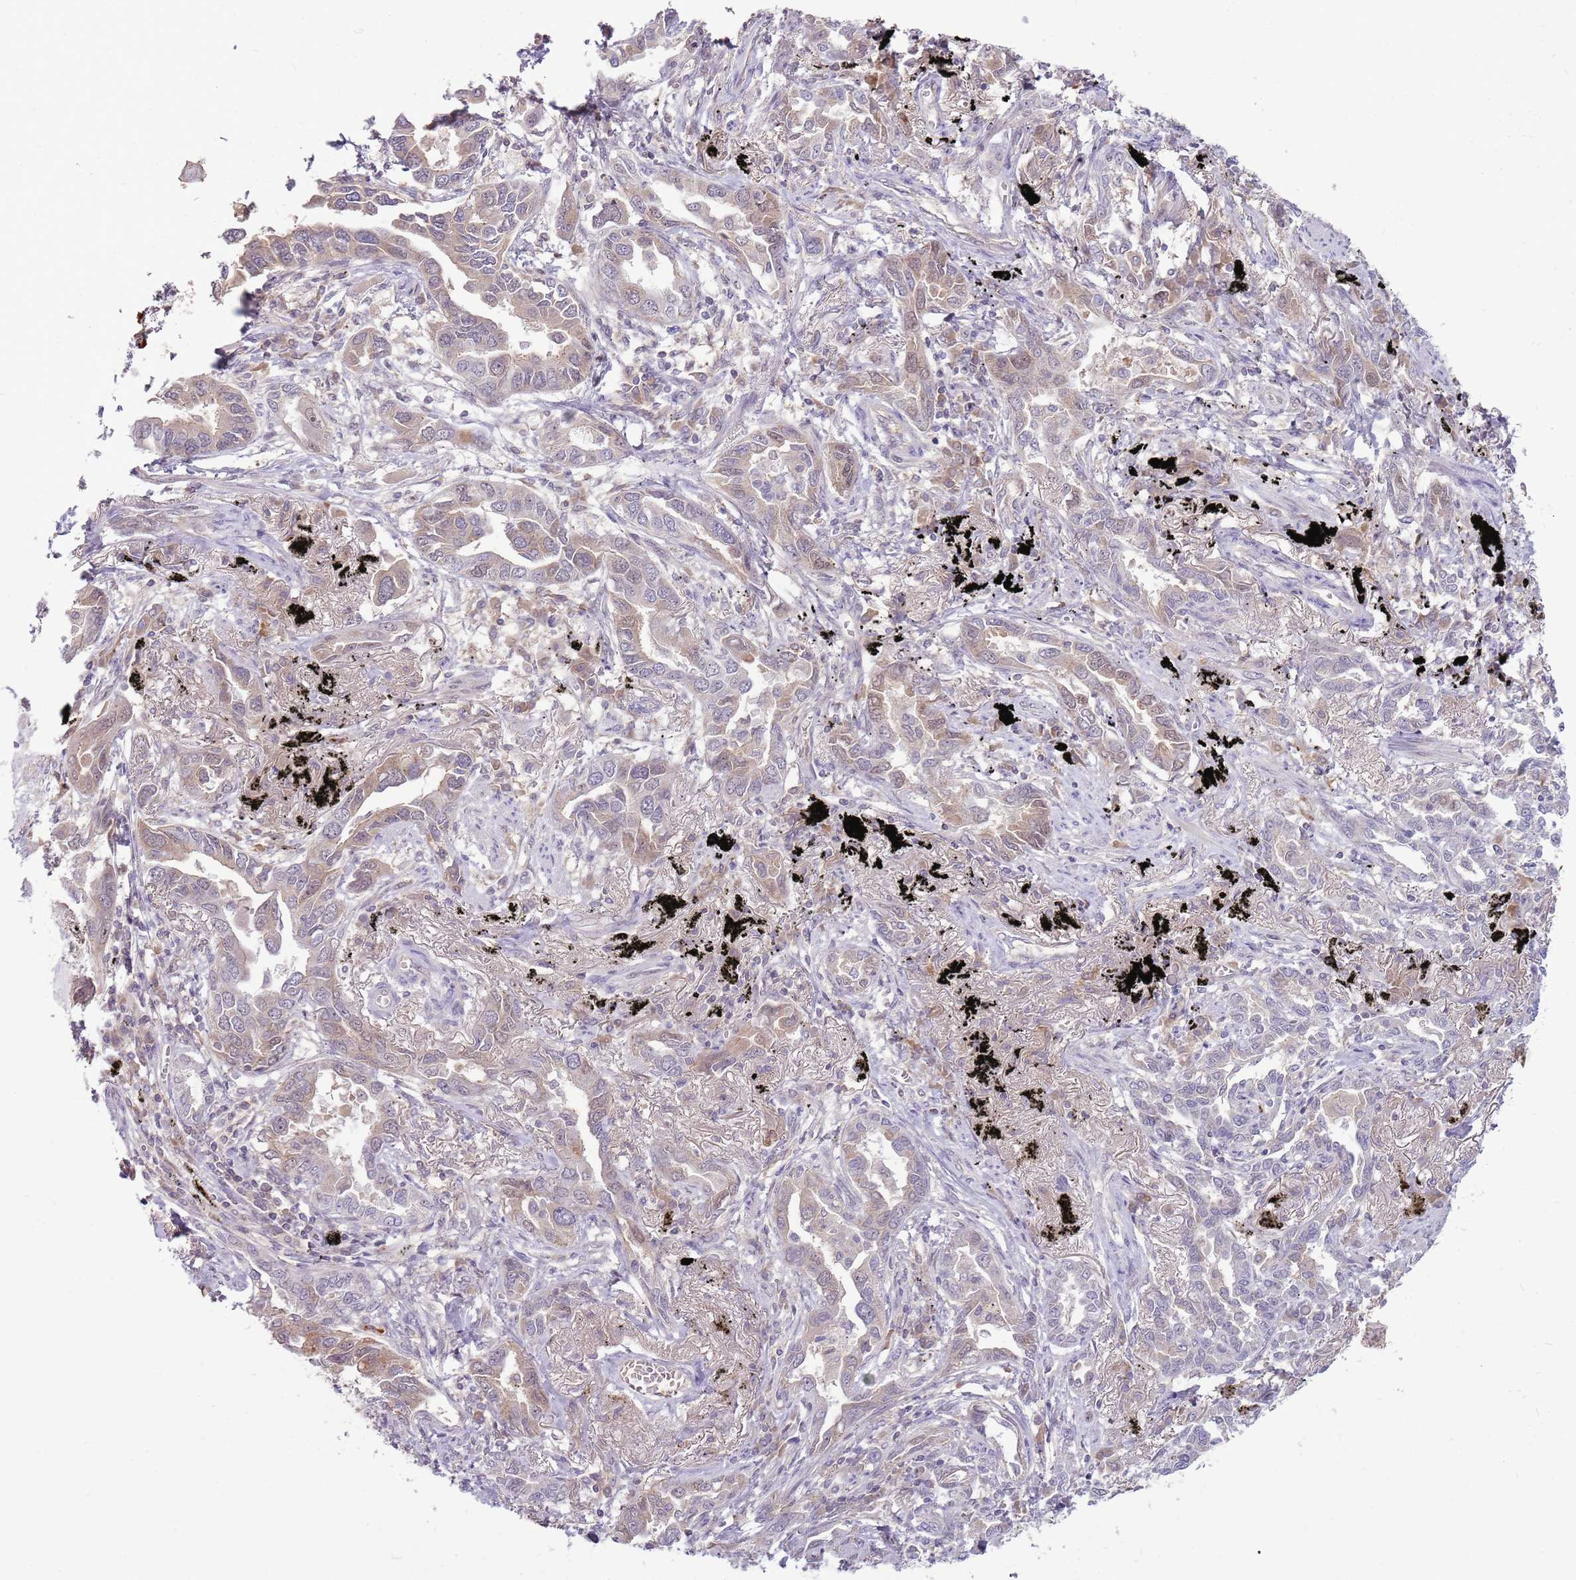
{"staining": {"intensity": "weak", "quantity": "25%-75%", "location": "cytoplasmic/membranous"}, "tissue": "lung cancer", "cell_type": "Tumor cells", "image_type": "cancer", "snomed": [{"axis": "morphology", "description": "Adenocarcinoma, NOS"}, {"axis": "topography", "description": "Lung"}], "caption": "Immunohistochemistry of human lung cancer (adenocarcinoma) displays low levels of weak cytoplasmic/membranous staining in approximately 25%-75% of tumor cells.", "gene": "NBPF6", "patient": {"sex": "male", "age": 67}}